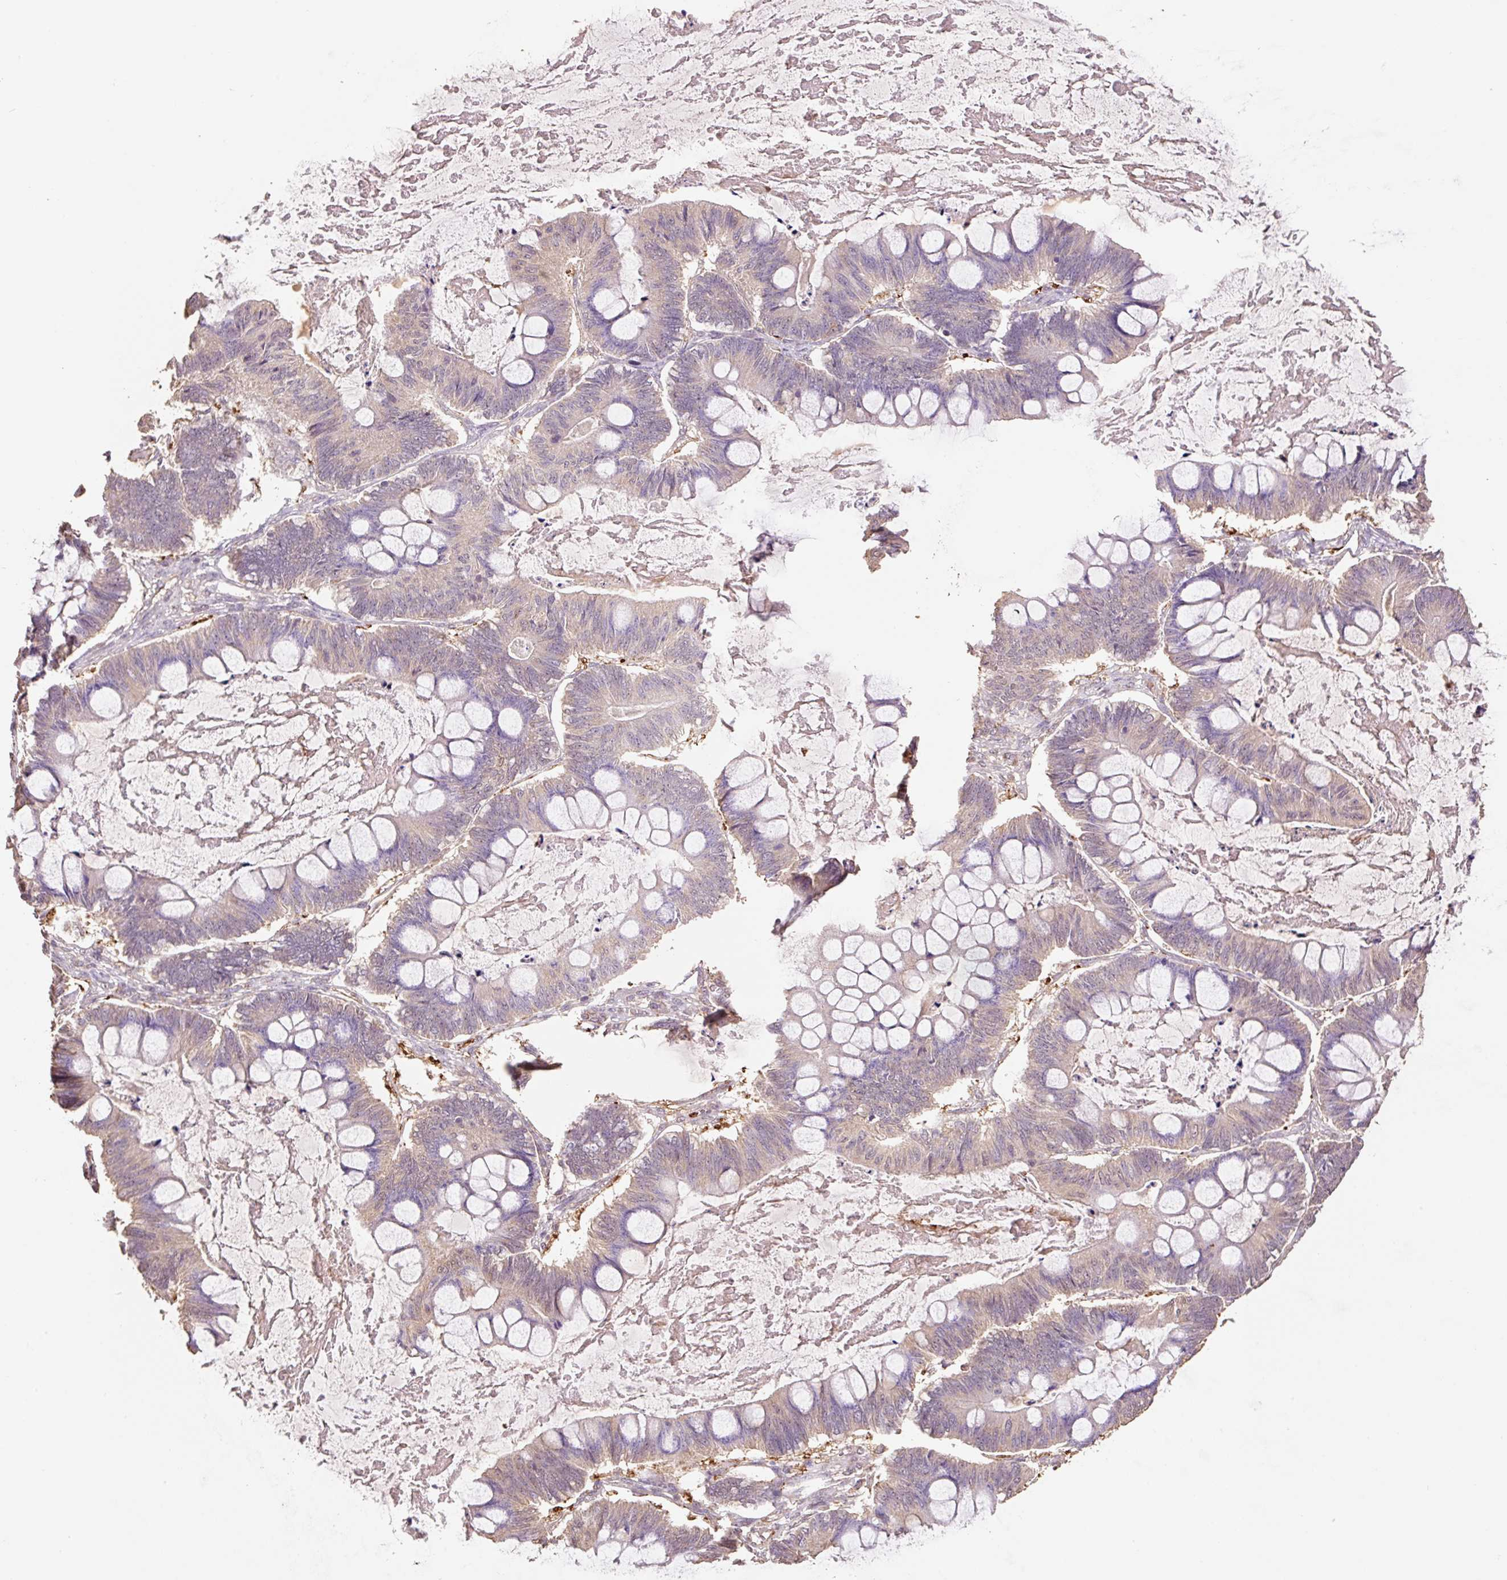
{"staining": {"intensity": "weak", "quantity": ">75%", "location": "cytoplasmic/membranous"}, "tissue": "ovarian cancer", "cell_type": "Tumor cells", "image_type": "cancer", "snomed": [{"axis": "morphology", "description": "Cystadenocarcinoma, mucinous, NOS"}, {"axis": "topography", "description": "Ovary"}], "caption": "About >75% of tumor cells in ovarian cancer (mucinous cystadenocarcinoma) show weak cytoplasmic/membranous protein positivity as visualized by brown immunohistochemical staining.", "gene": "HERC2", "patient": {"sex": "female", "age": 61}}